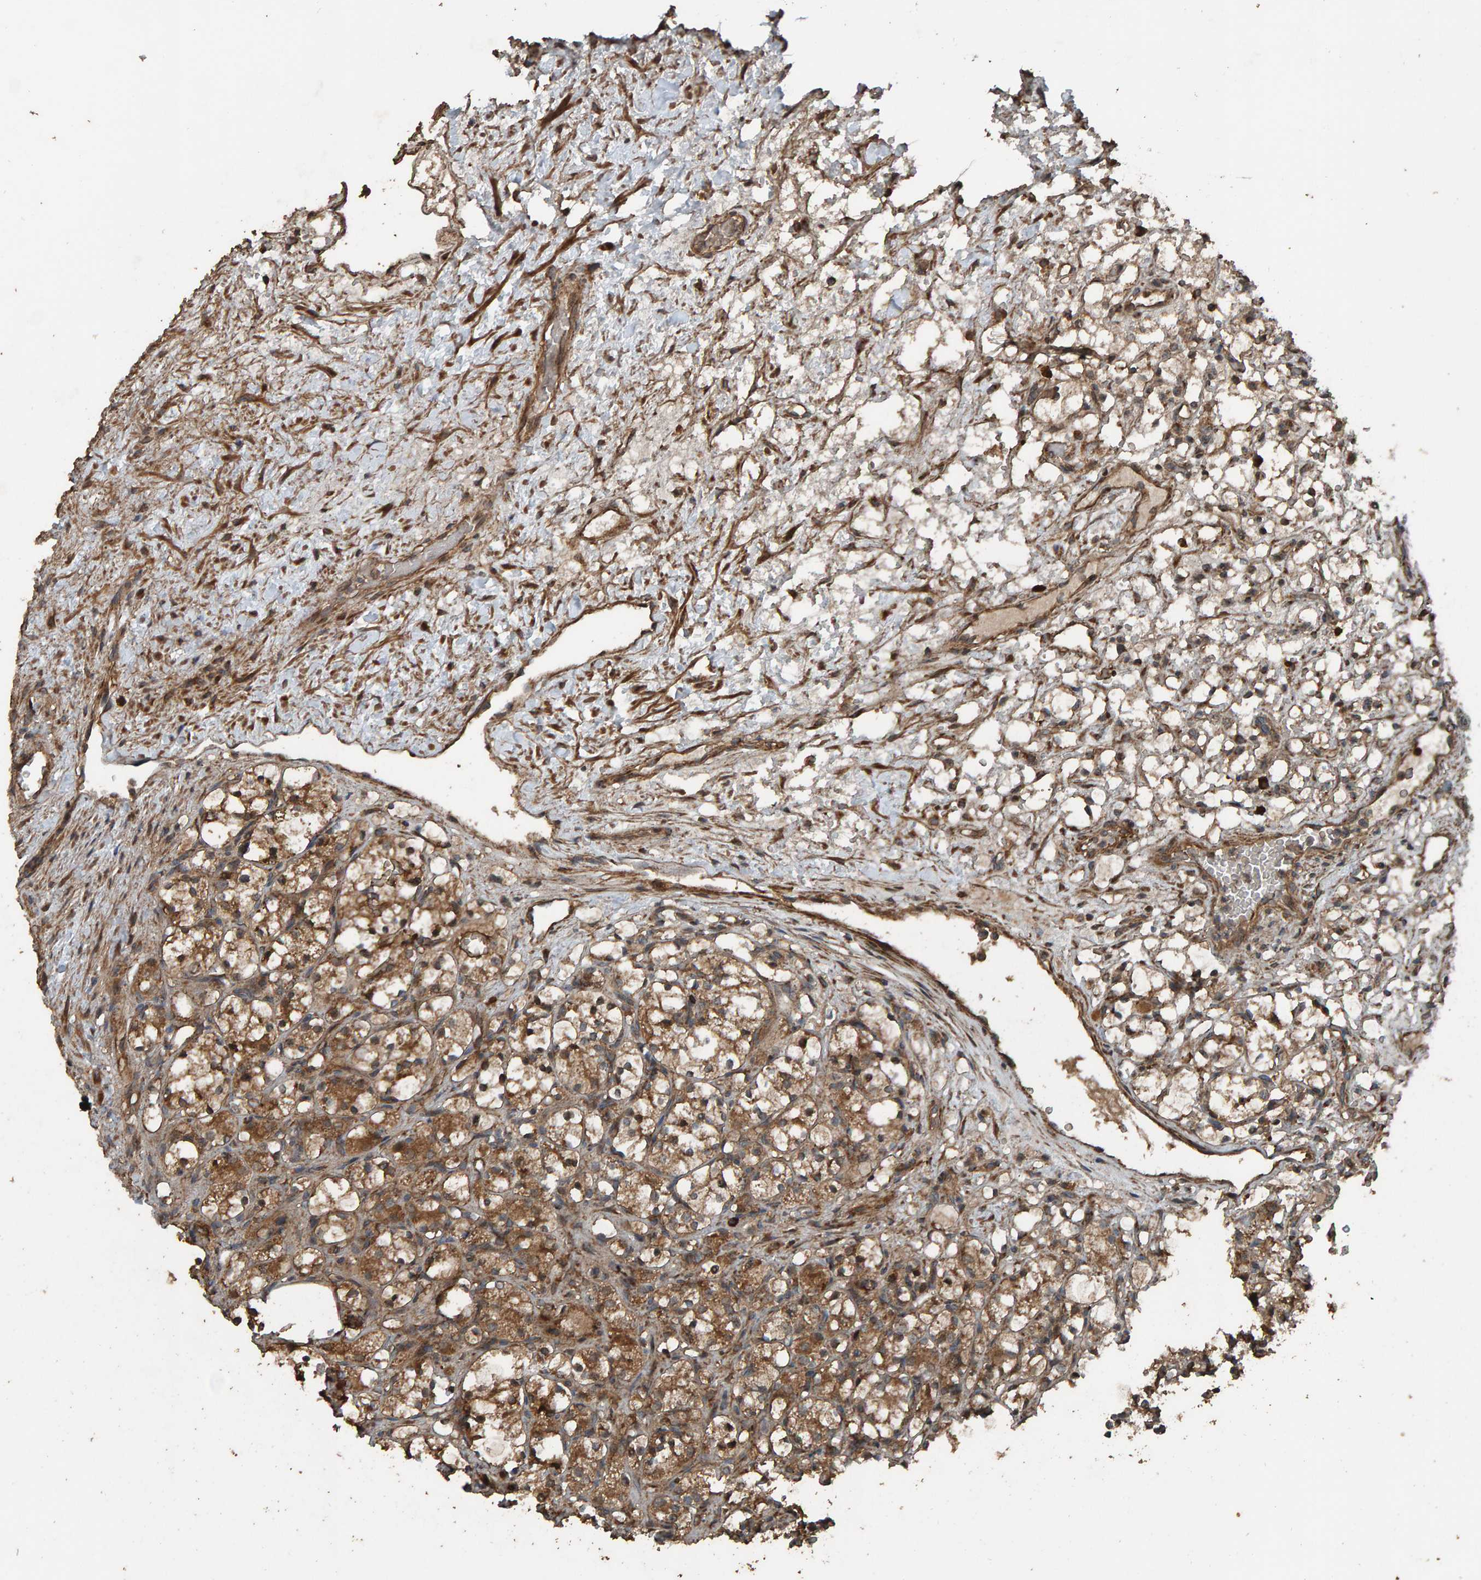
{"staining": {"intensity": "moderate", "quantity": ">75%", "location": "cytoplasmic/membranous"}, "tissue": "renal cancer", "cell_type": "Tumor cells", "image_type": "cancer", "snomed": [{"axis": "morphology", "description": "Adenocarcinoma, NOS"}, {"axis": "topography", "description": "Kidney"}], "caption": "A brown stain highlights moderate cytoplasmic/membranous staining of a protein in renal adenocarcinoma tumor cells.", "gene": "DUS1L", "patient": {"sex": "female", "age": 69}}